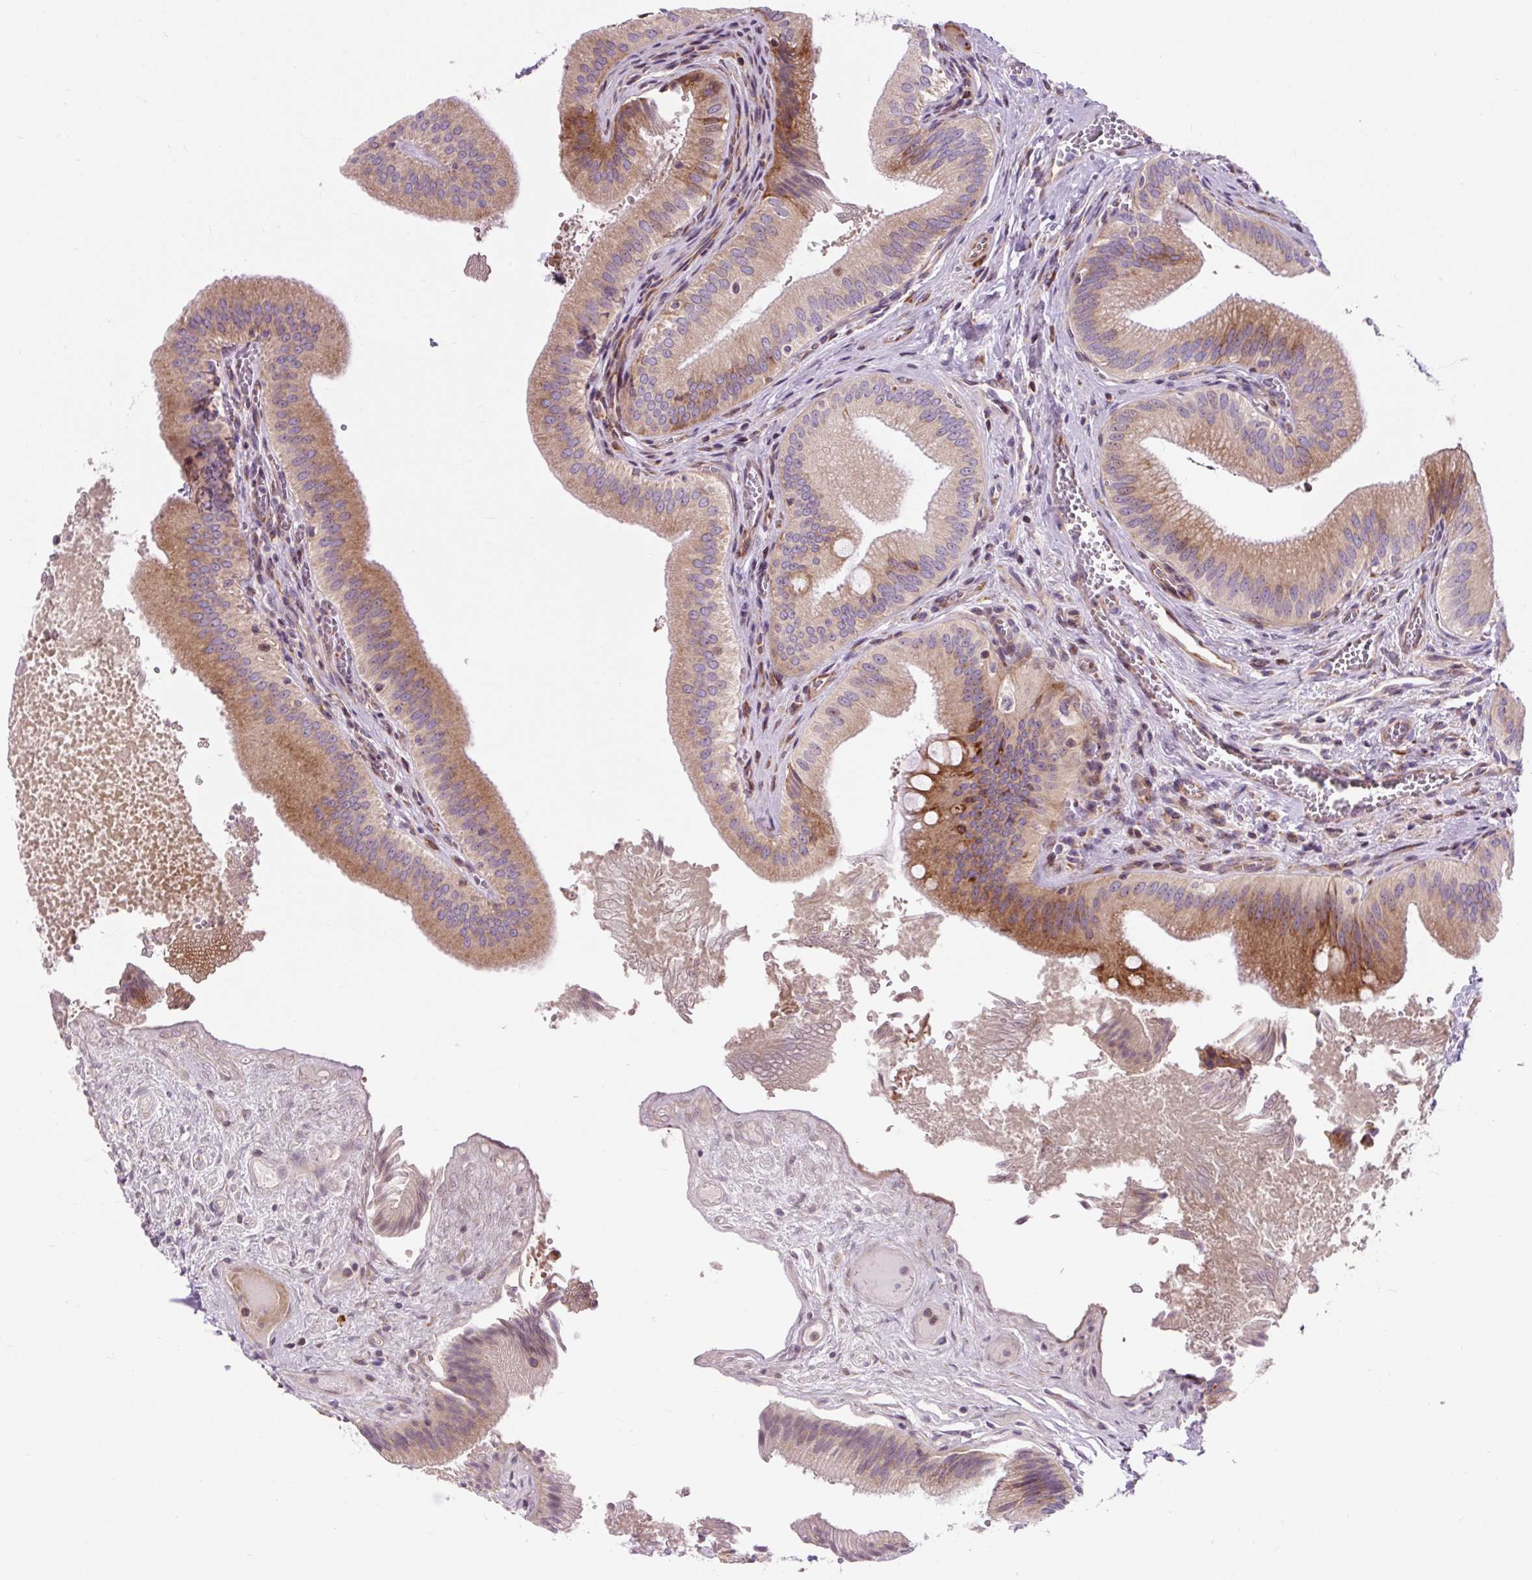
{"staining": {"intensity": "moderate", "quantity": ">75%", "location": "cytoplasmic/membranous"}, "tissue": "gallbladder", "cell_type": "Glandular cells", "image_type": "normal", "snomed": [{"axis": "morphology", "description": "Normal tissue, NOS"}, {"axis": "topography", "description": "Gallbladder"}], "caption": "The image shows immunohistochemical staining of normal gallbladder. There is moderate cytoplasmic/membranous expression is present in approximately >75% of glandular cells. (DAB (3,3'-diaminobenzidine) IHC, brown staining for protein, blue staining for nuclei).", "gene": "CISD3", "patient": {"sex": "male", "age": 17}}